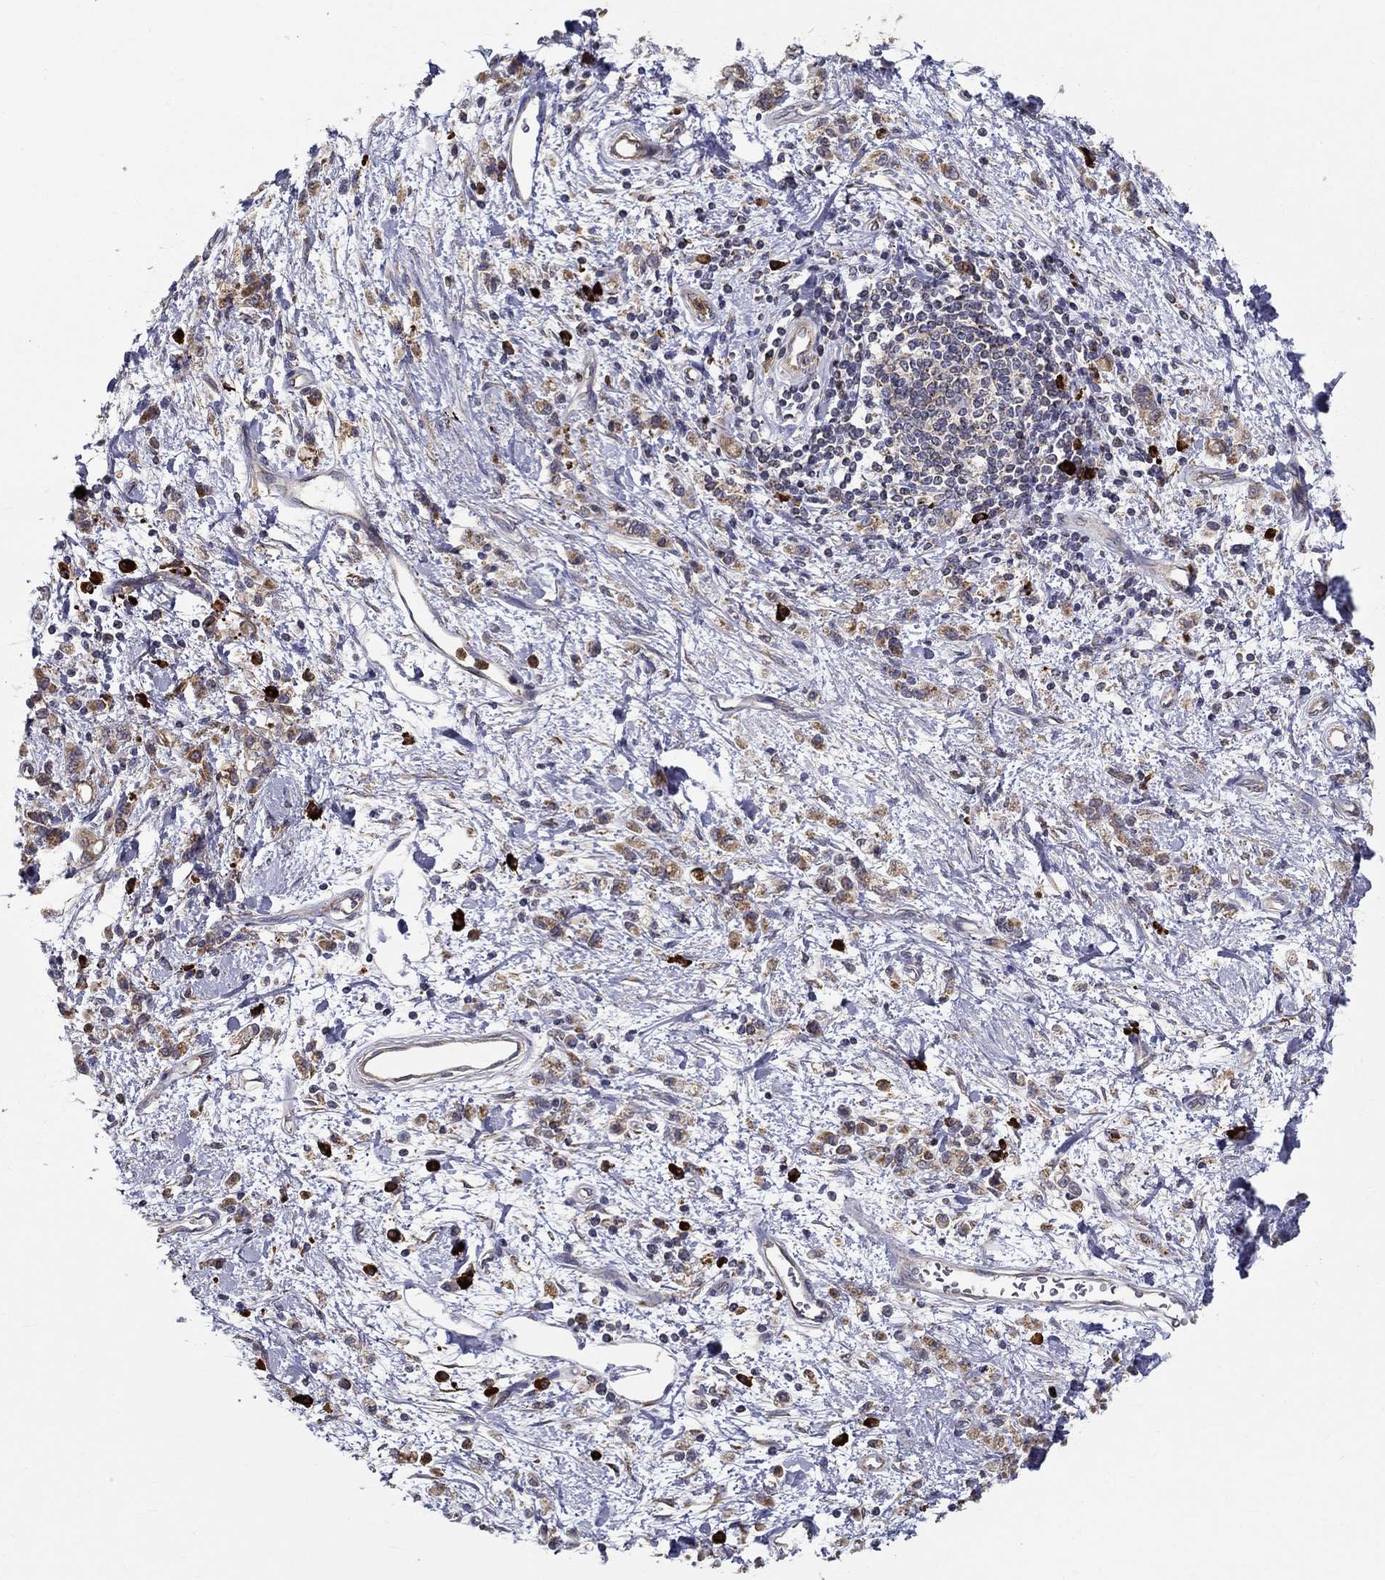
{"staining": {"intensity": "moderate", "quantity": ">75%", "location": "cytoplasmic/membranous"}, "tissue": "stomach cancer", "cell_type": "Tumor cells", "image_type": "cancer", "snomed": [{"axis": "morphology", "description": "Adenocarcinoma, NOS"}, {"axis": "topography", "description": "Stomach"}], "caption": "Immunohistochemistry (IHC) histopathology image of human stomach cancer (adenocarcinoma) stained for a protein (brown), which demonstrates medium levels of moderate cytoplasmic/membranous positivity in about >75% of tumor cells.", "gene": "PRDX4", "patient": {"sex": "male", "age": 77}}